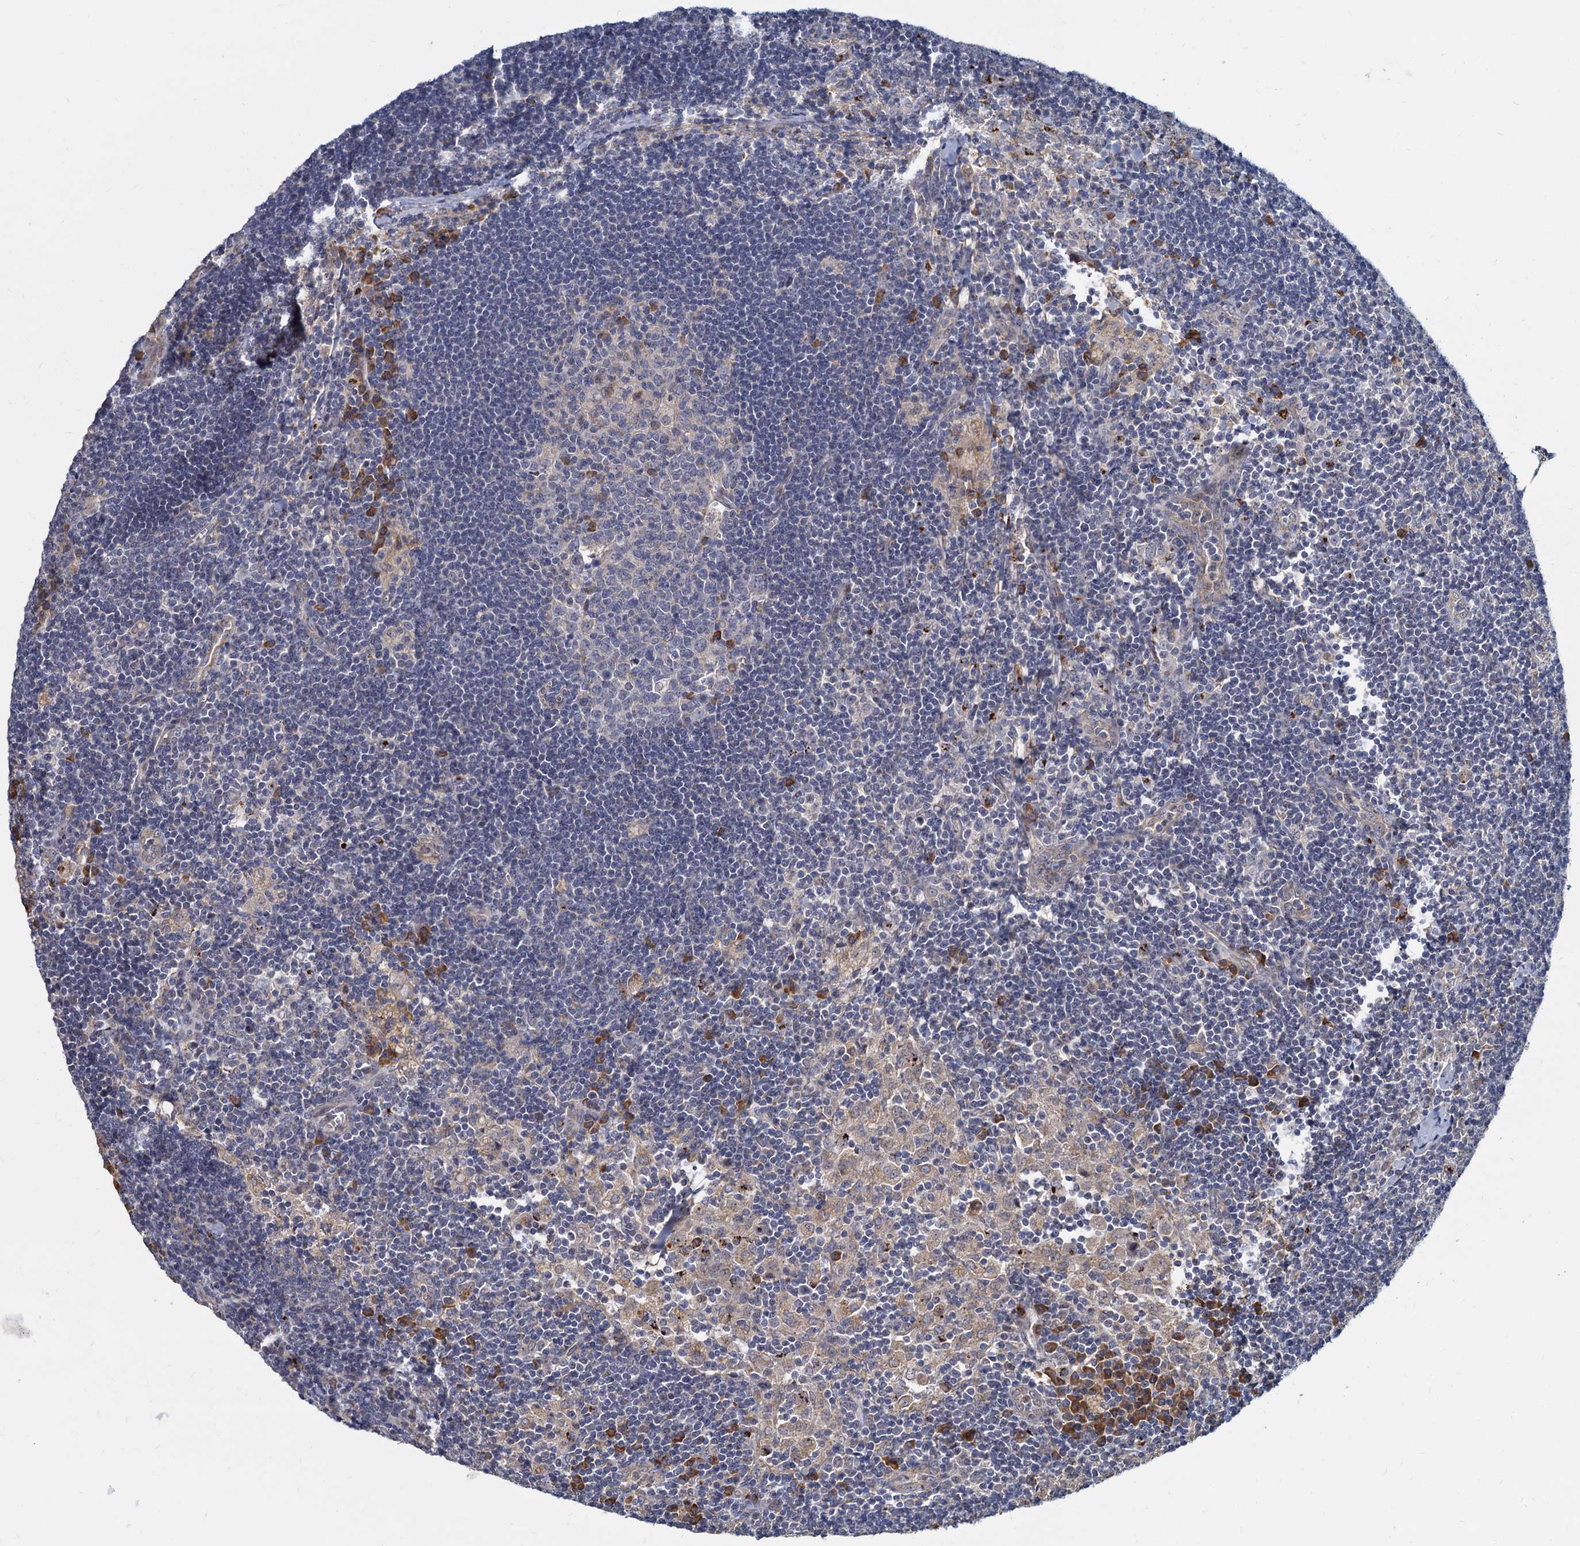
{"staining": {"intensity": "negative", "quantity": "none", "location": "none"}, "tissue": "lymph node", "cell_type": "Germinal center cells", "image_type": "normal", "snomed": [{"axis": "morphology", "description": "Normal tissue, NOS"}, {"axis": "topography", "description": "Lymph node"}], "caption": "A high-resolution image shows IHC staining of unremarkable lymph node, which demonstrates no significant positivity in germinal center cells. (DAB IHC, high magnification).", "gene": "LRRC51", "patient": {"sex": "male", "age": 24}}